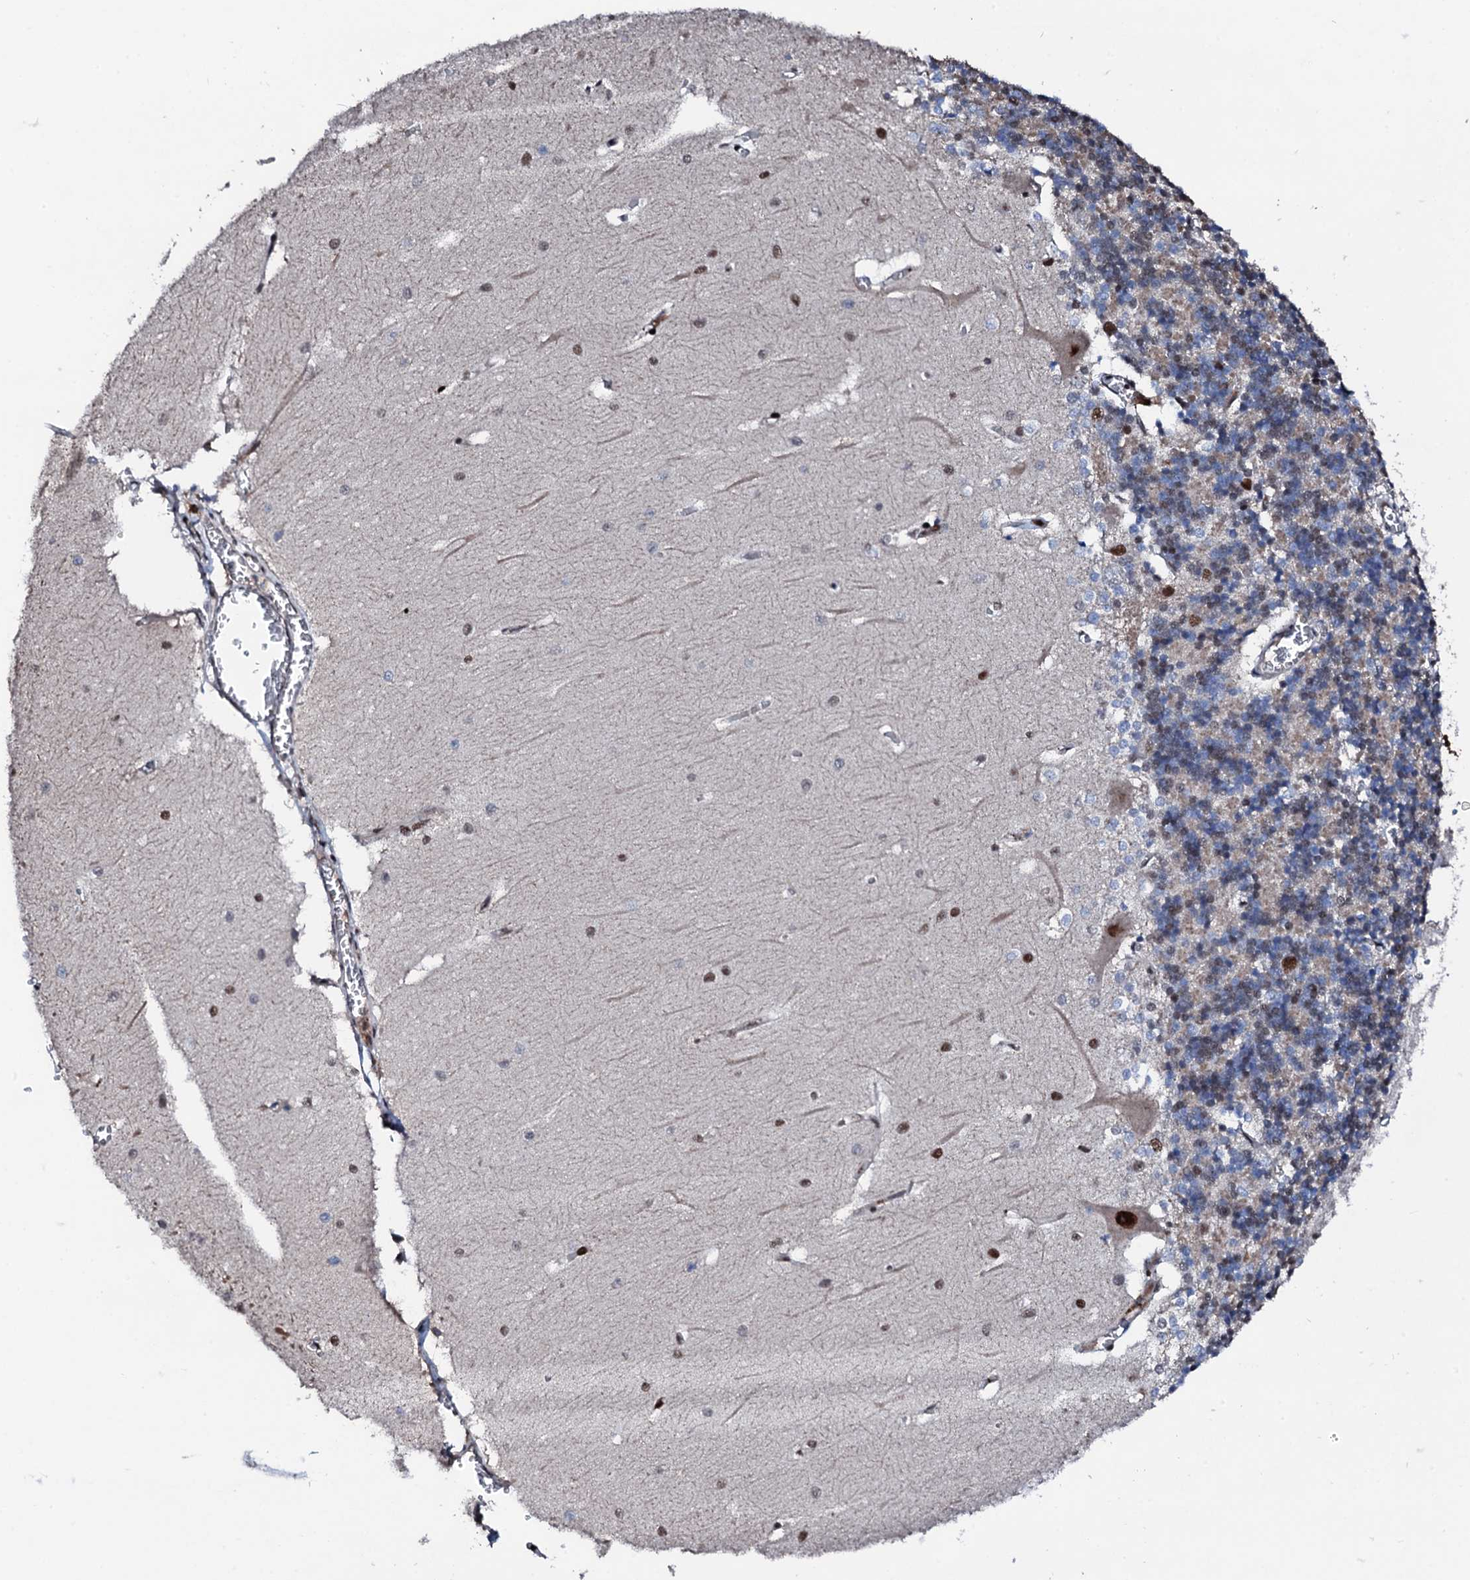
{"staining": {"intensity": "weak", "quantity": "25%-75%", "location": "cytoplasmic/membranous"}, "tissue": "cerebellum", "cell_type": "Cells in granular layer", "image_type": "normal", "snomed": [{"axis": "morphology", "description": "Normal tissue, NOS"}, {"axis": "topography", "description": "Cerebellum"}], "caption": "Immunohistochemical staining of benign cerebellum reveals low levels of weak cytoplasmic/membranous expression in approximately 25%-75% of cells in granular layer.", "gene": "KIF18A", "patient": {"sex": "male", "age": 37}}